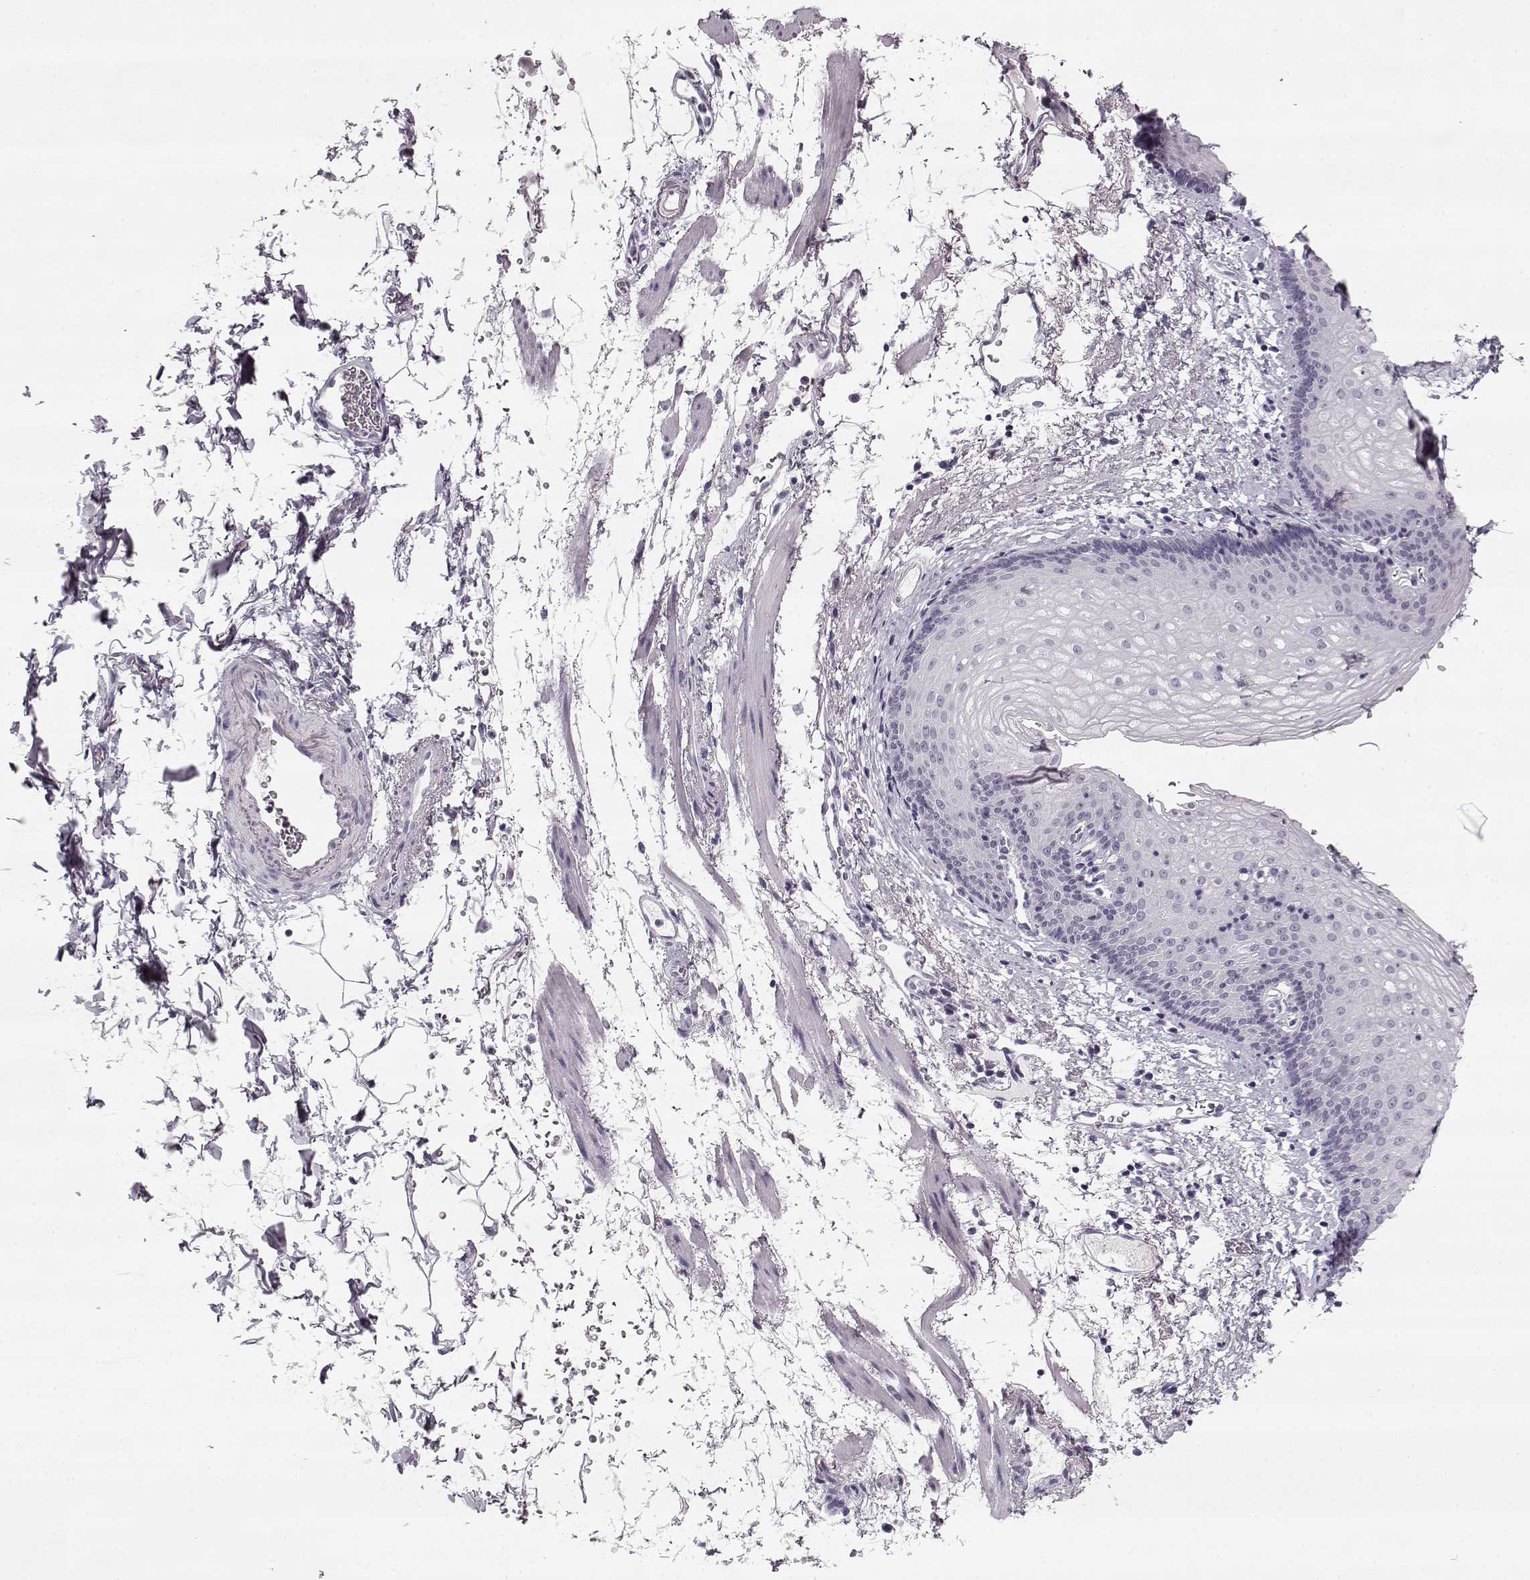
{"staining": {"intensity": "negative", "quantity": "none", "location": "none"}, "tissue": "esophagus", "cell_type": "Squamous epithelial cells", "image_type": "normal", "snomed": [{"axis": "morphology", "description": "Normal tissue, NOS"}, {"axis": "topography", "description": "Esophagus"}], "caption": "Immunohistochemical staining of unremarkable human esophagus exhibits no significant positivity in squamous epithelial cells.", "gene": "PNMT", "patient": {"sex": "female", "age": 64}}